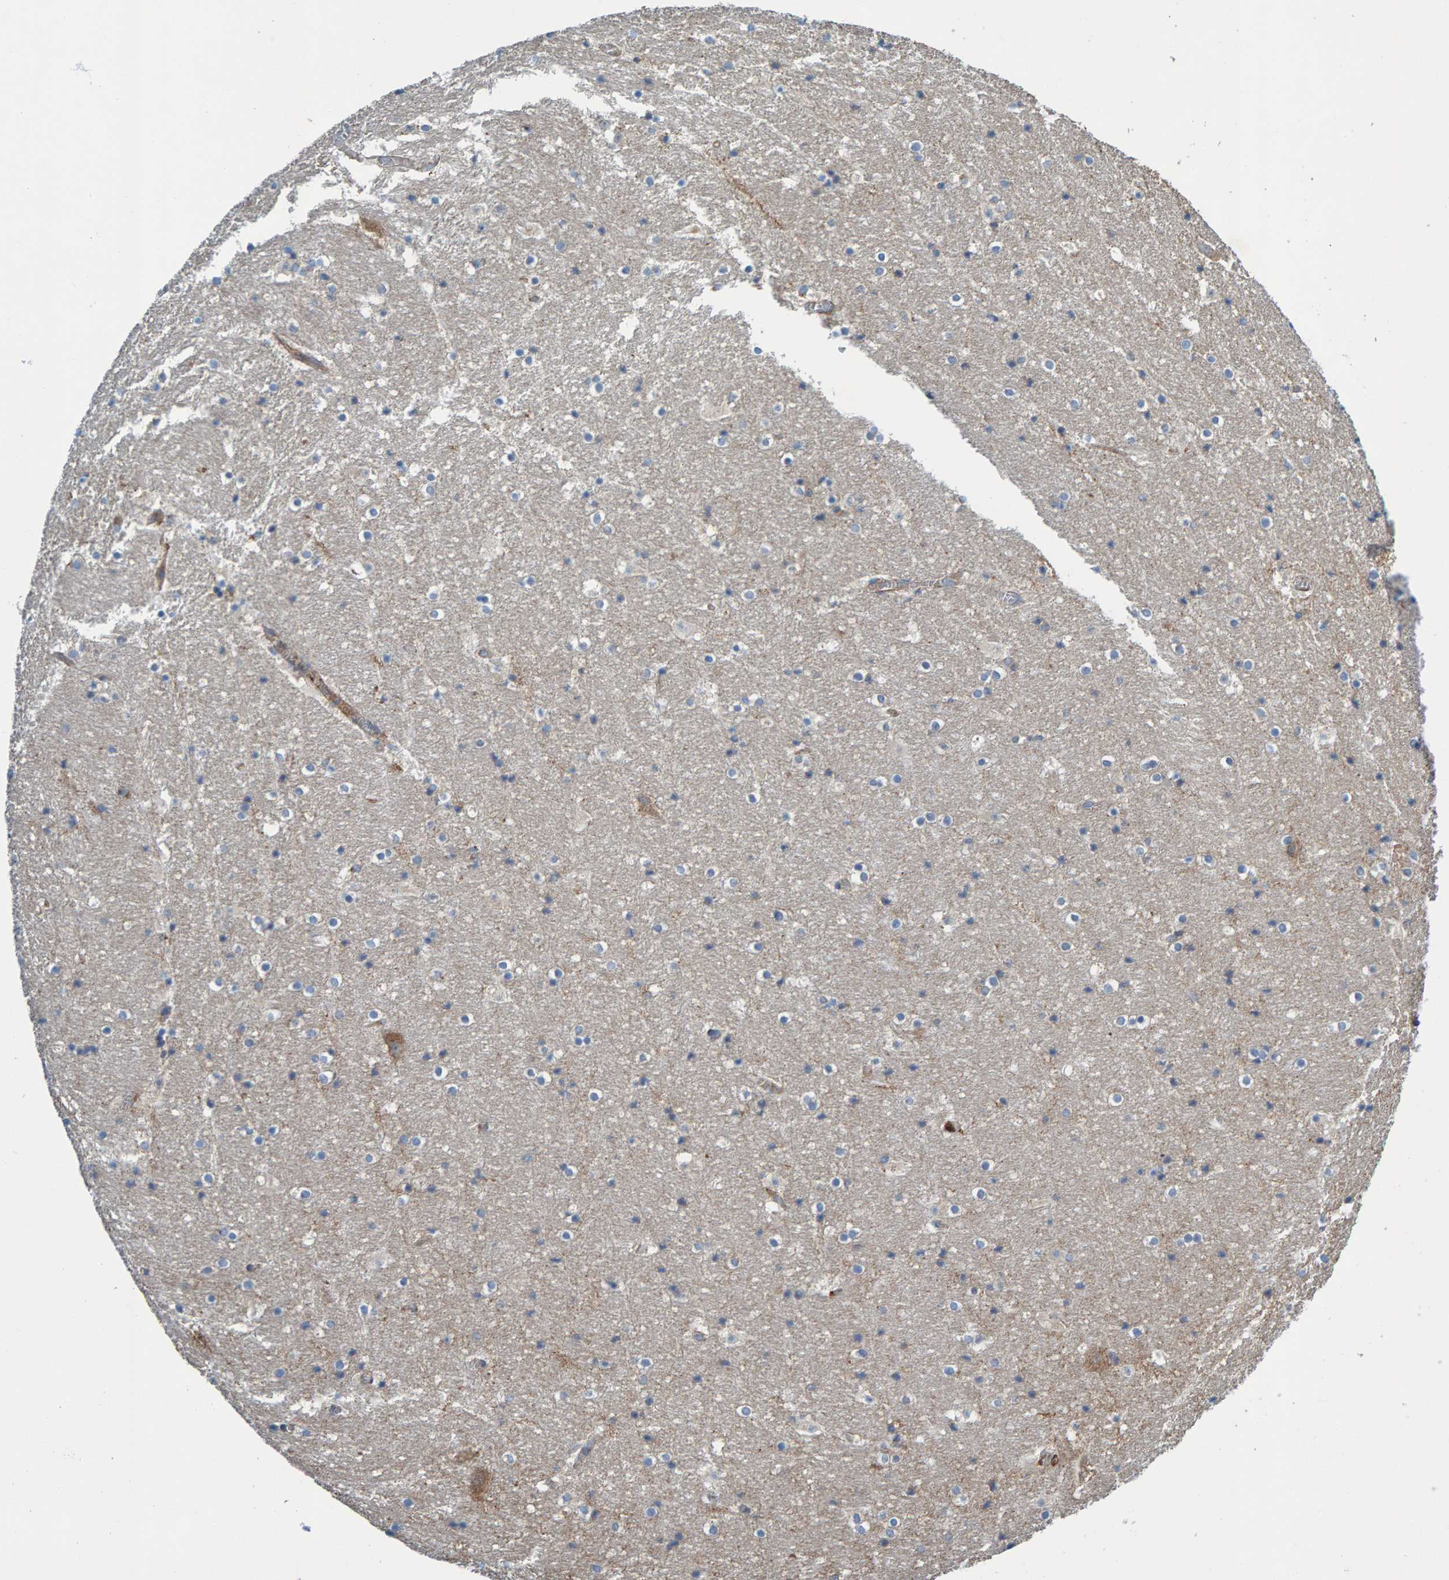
{"staining": {"intensity": "moderate", "quantity": "<25%", "location": "cytoplasmic/membranous"}, "tissue": "hippocampus", "cell_type": "Glial cells", "image_type": "normal", "snomed": [{"axis": "morphology", "description": "Normal tissue, NOS"}, {"axis": "topography", "description": "Hippocampus"}], "caption": "Immunohistochemical staining of benign human hippocampus displays <25% levels of moderate cytoplasmic/membranous protein staining in approximately <25% of glial cells.", "gene": "MKLN1", "patient": {"sex": "male", "age": 45}}